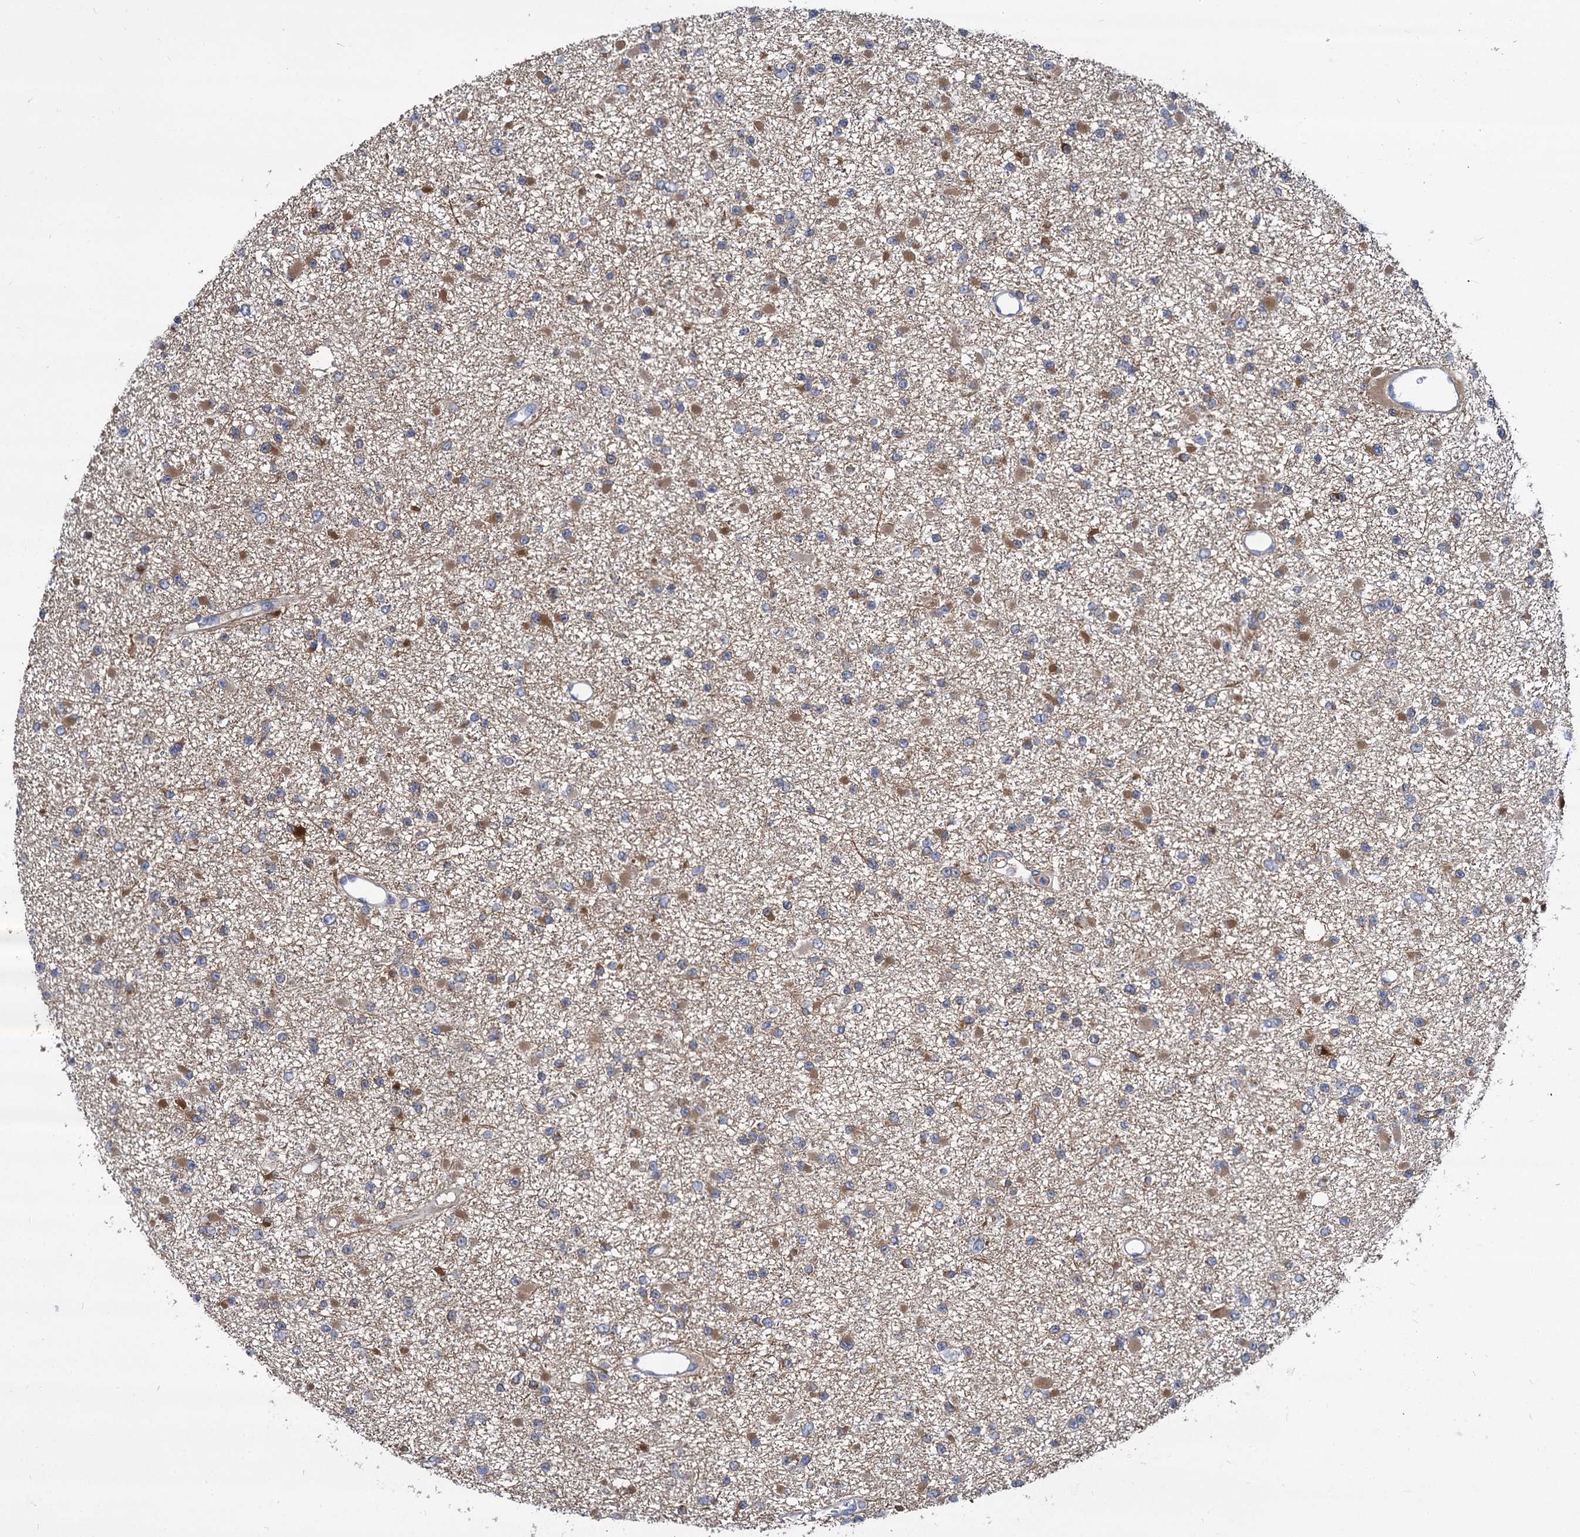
{"staining": {"intensity": "moderate", "quantity": "25%-75%", "location": "cytoplasmic/membranous"}, "tissue": "glioma", "cell_type": "Tumor cells", "image_type": "cancer", "snomed": [{"axis": "morphology", "description": "Glioma, malignant, Low grade"}, {"axis": "topography", "description": "Brain"}], "caption": "This photomicrograph shows immunohistochemistry (IHC) staining of malignant low-grade glioma, with medium moderate cytoplasmic/membranous expression in approximately 25%-75% of tumor cells.", "gene": "GCLC", "patient": {"sex": "female", "age": 22}}